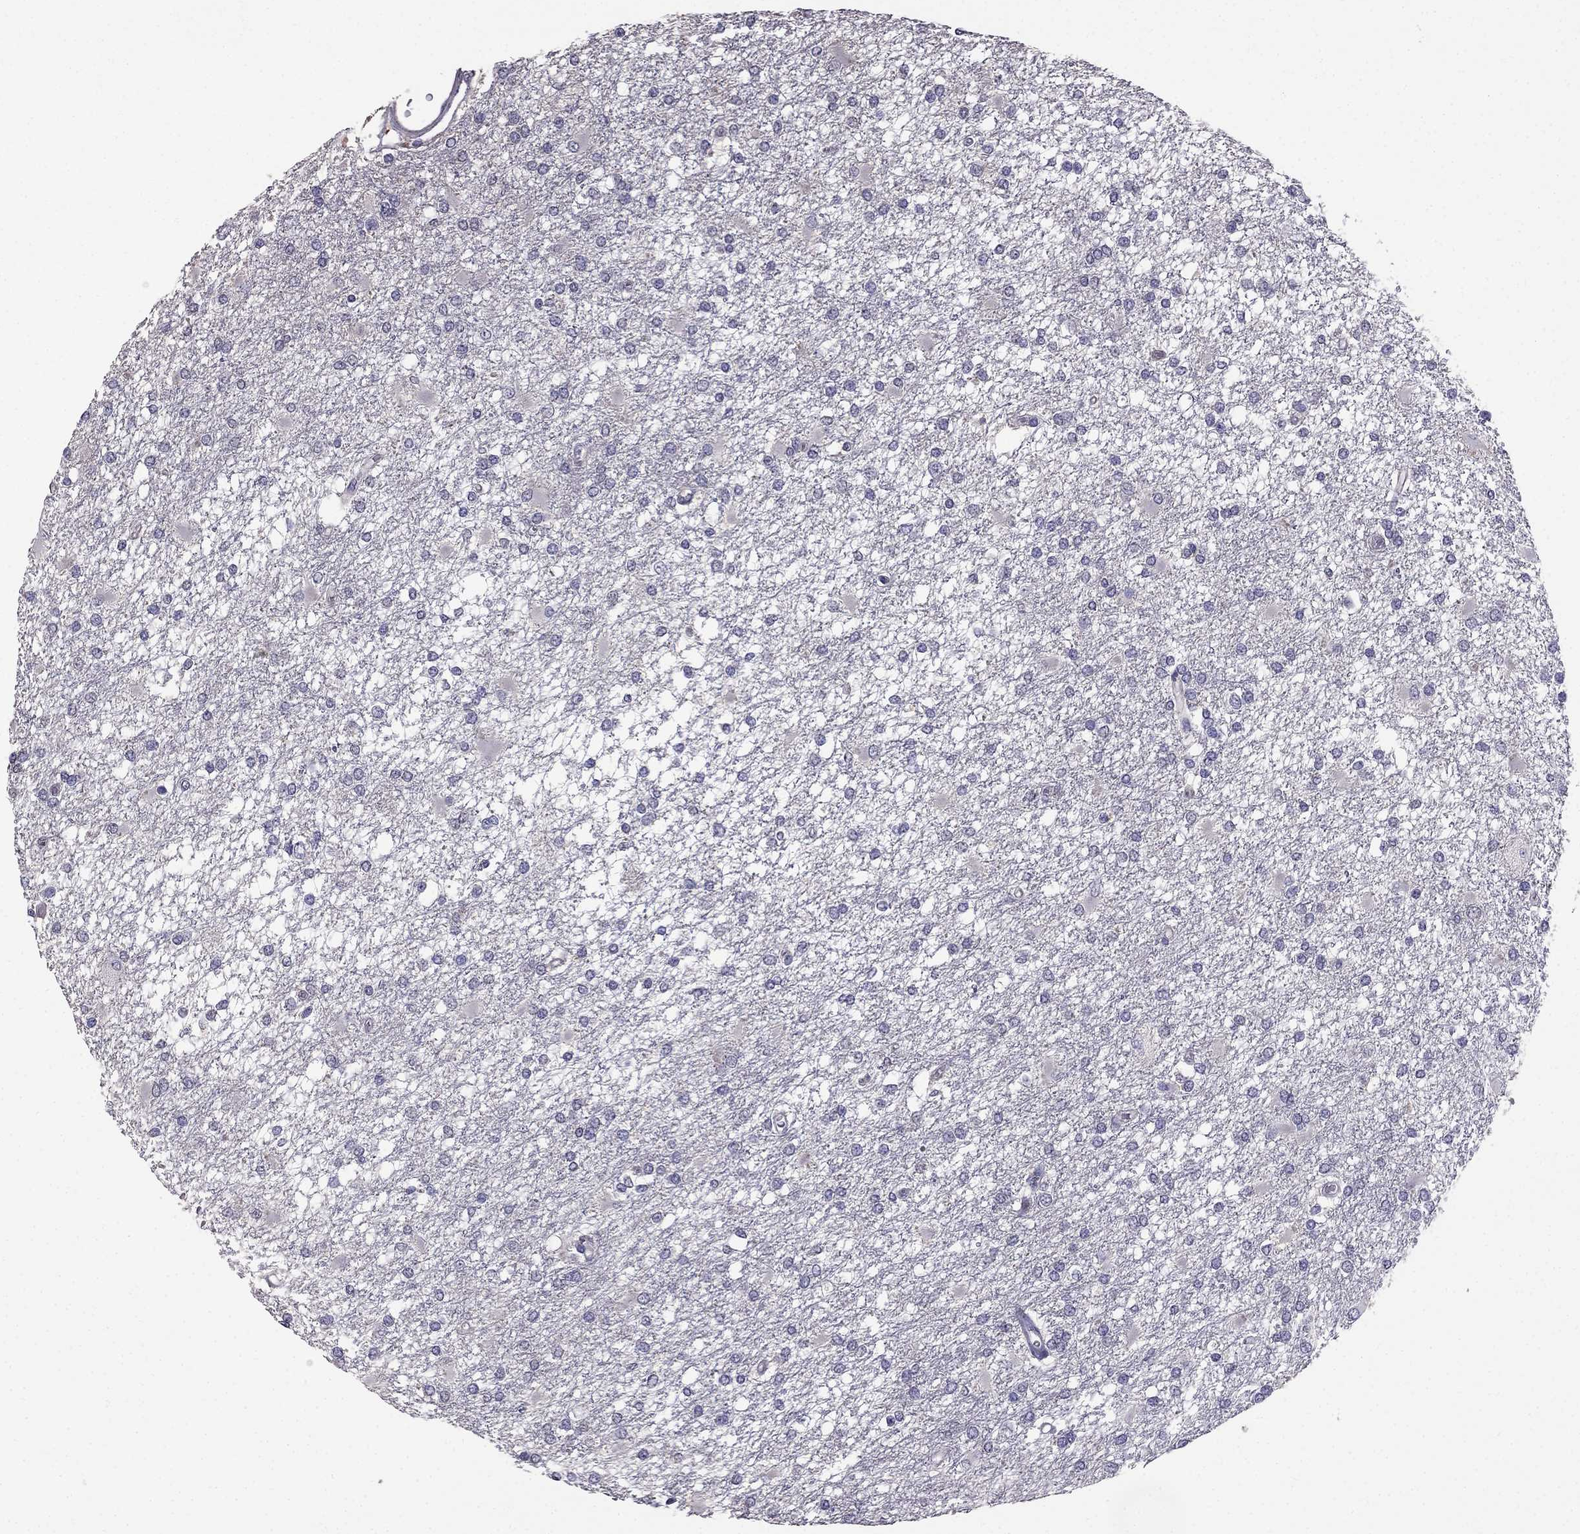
{"staining": {"intensity": "negative", "quantity": "none", "location": "none"}, "tissue": "glioma", "cell_type": "Tumor cells", "image_type": "cancer", "snomed": [{"axis": "morphology", "description": "Glioma, malignant, High grade"}, {"axis": "topography", "description": "Cerebral cortex"}], "caption": "This is an immunohistochemistry (IHC) micrograph of high-grade glioma (malignant). There is no expression in tumor cells.", "gene": "CDH9", "patient": {"sex": "male", "age": 79}}